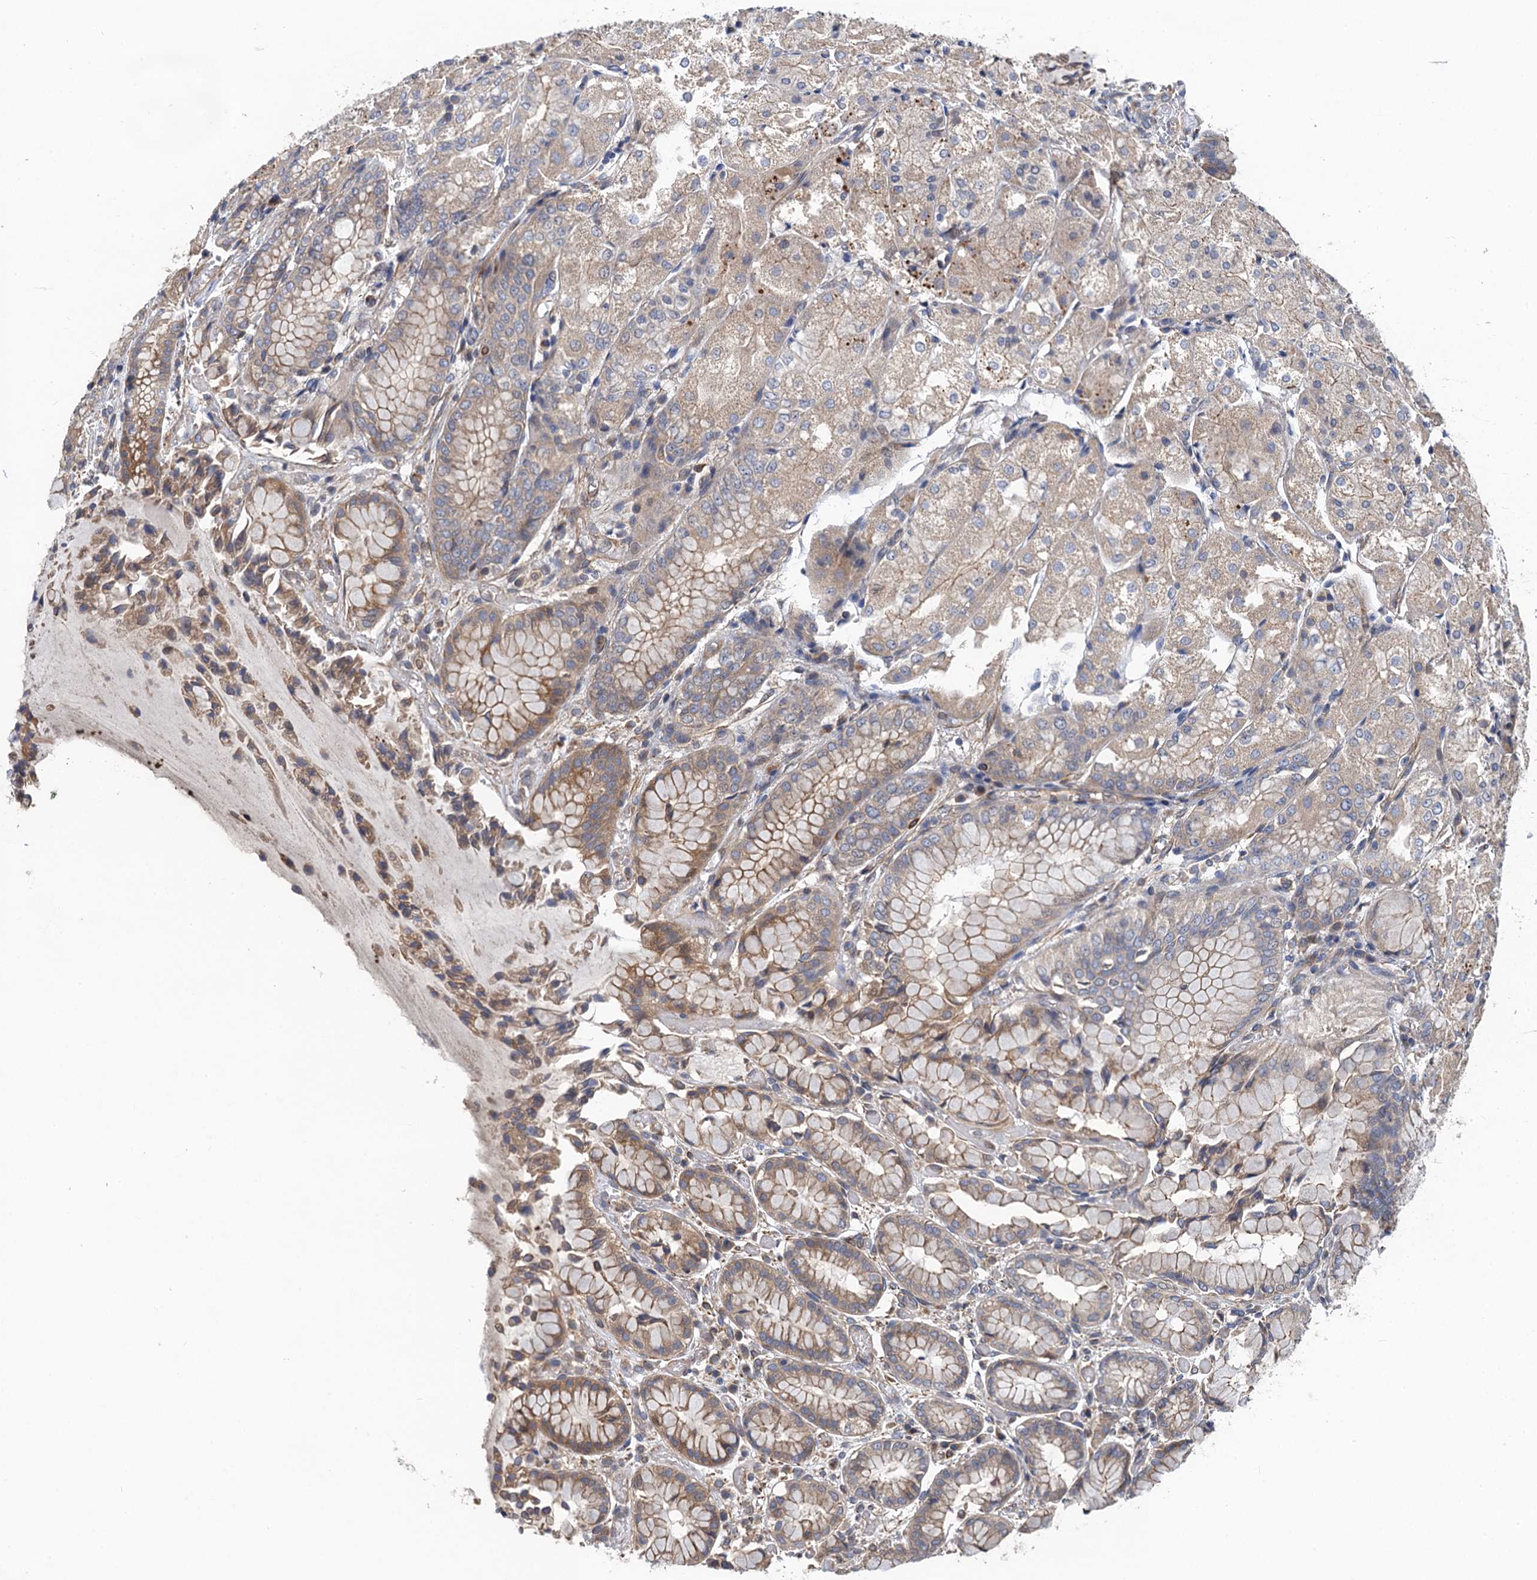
{"staining": {"intensity": "moderate", "quantity": "25%-75%", "location": "cytoplasmic/membranous"}, "tissue": "stomach", "cell_type": "Glandular cells", "image_type": "normal", "snomed": [{"axis": "morphology", "description": "Normal tissue, NOS"}, {"axis": "topography", "description": "Stomach, upper"}], "caption": "Immunohistochemical staining of normal stomach exhibits medium levels of moderate cytoplasmic/membranous staining in about 25%-75% of glandular cells.", "gene": "PJA2", "patient": {"sex": "male", "age": 72}}